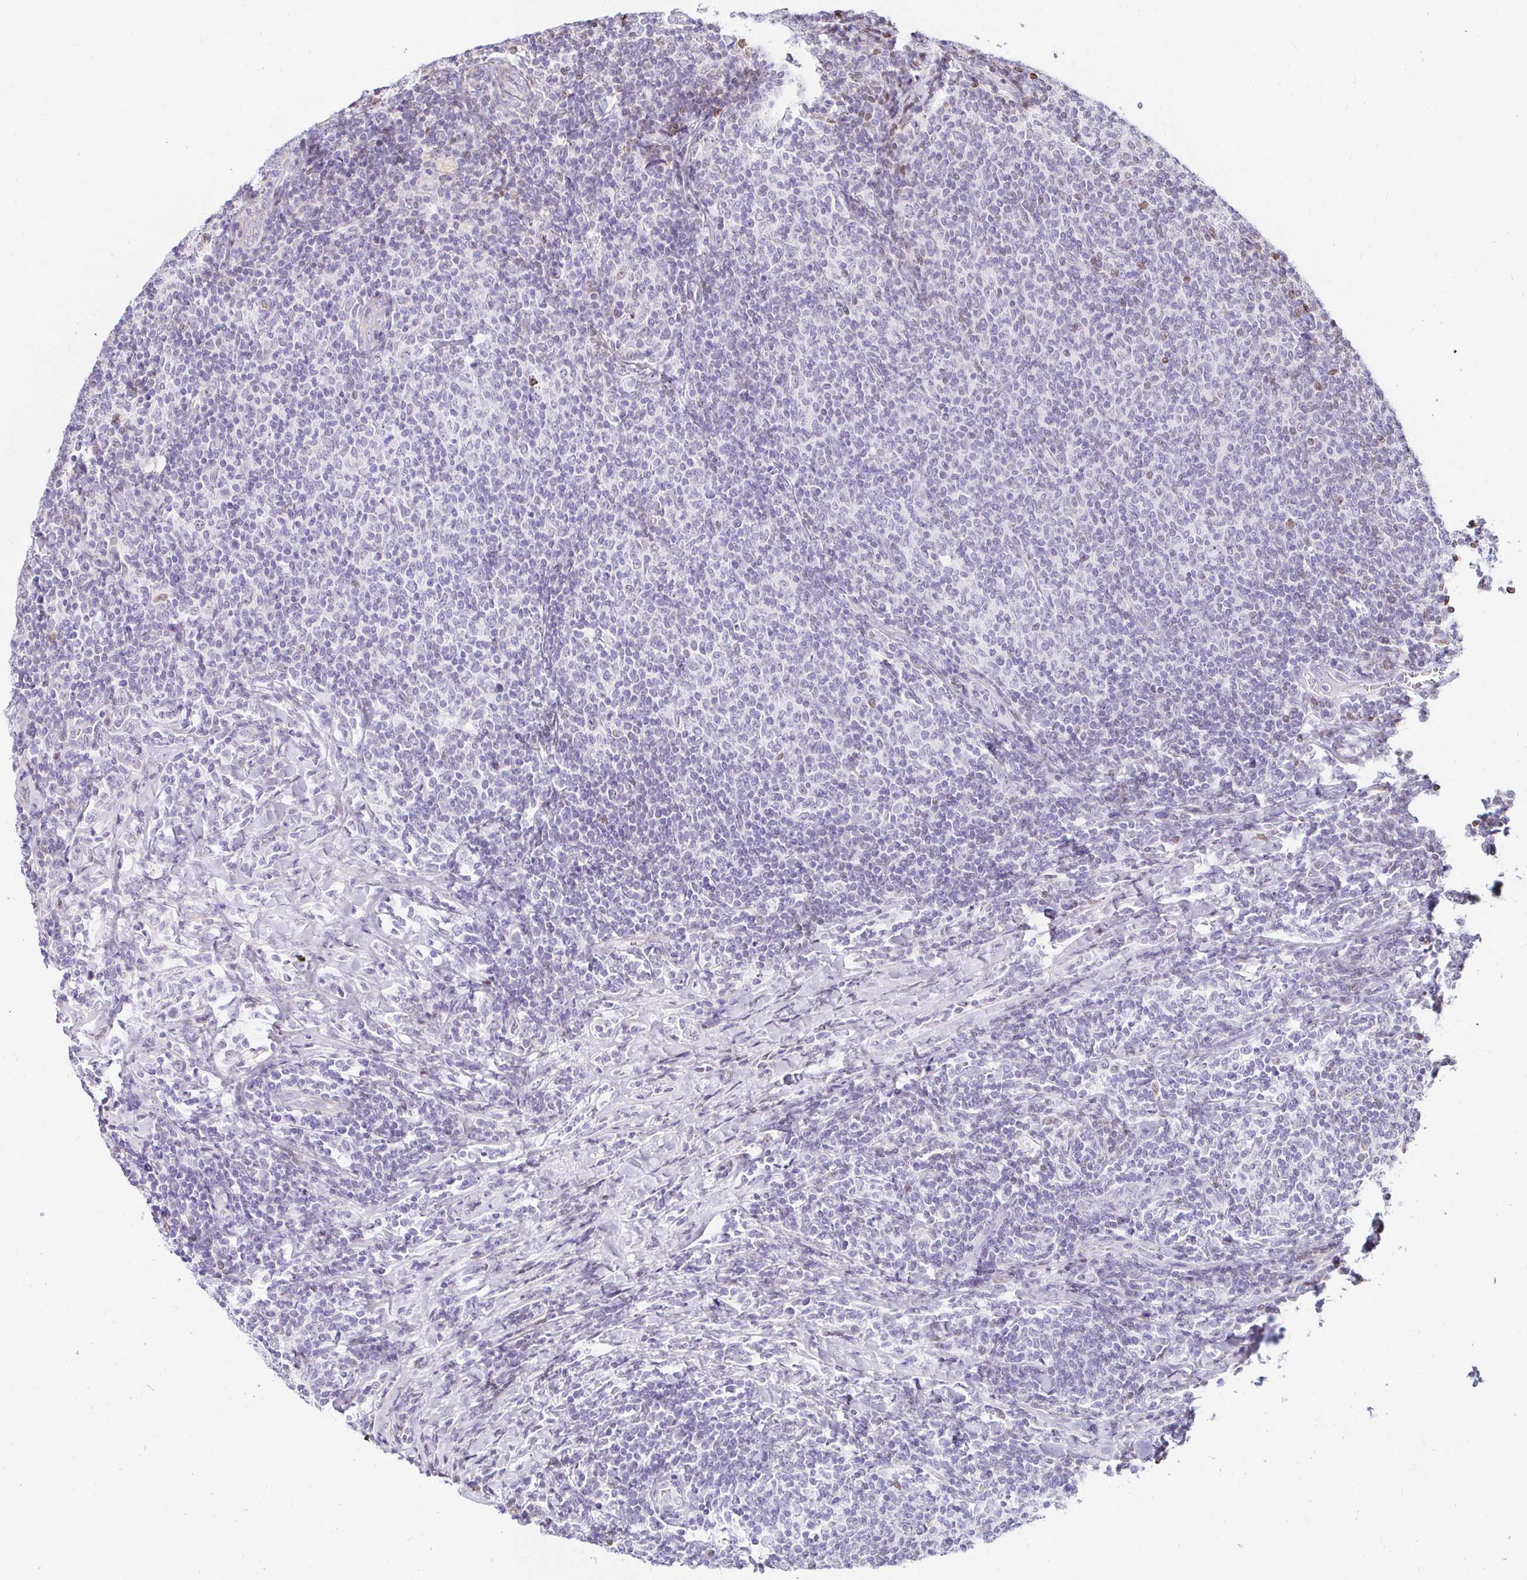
{"staining": {"intensity": "negative", "quantity": "none", "location": "none"}, "tissue": "lymphoma", "cell_type": "Tumor cells", "image_type": "cancer", "snomed": [{"axis": "morphology", "description": "Malignant lymphoma, non-Hodgkin's type, Low grade"}, {"axis": "topography", "description": "Lymph node"}], "caption": "Immunohistochemistry (IHC) image of neoplastic tissue: lymphoma stained with DAB exhibits no significant protein staining in tumor cells. Nuclei are stained in blue.", "gene": "CAPSL", "patient": {"sex": "male", "age": 52}}